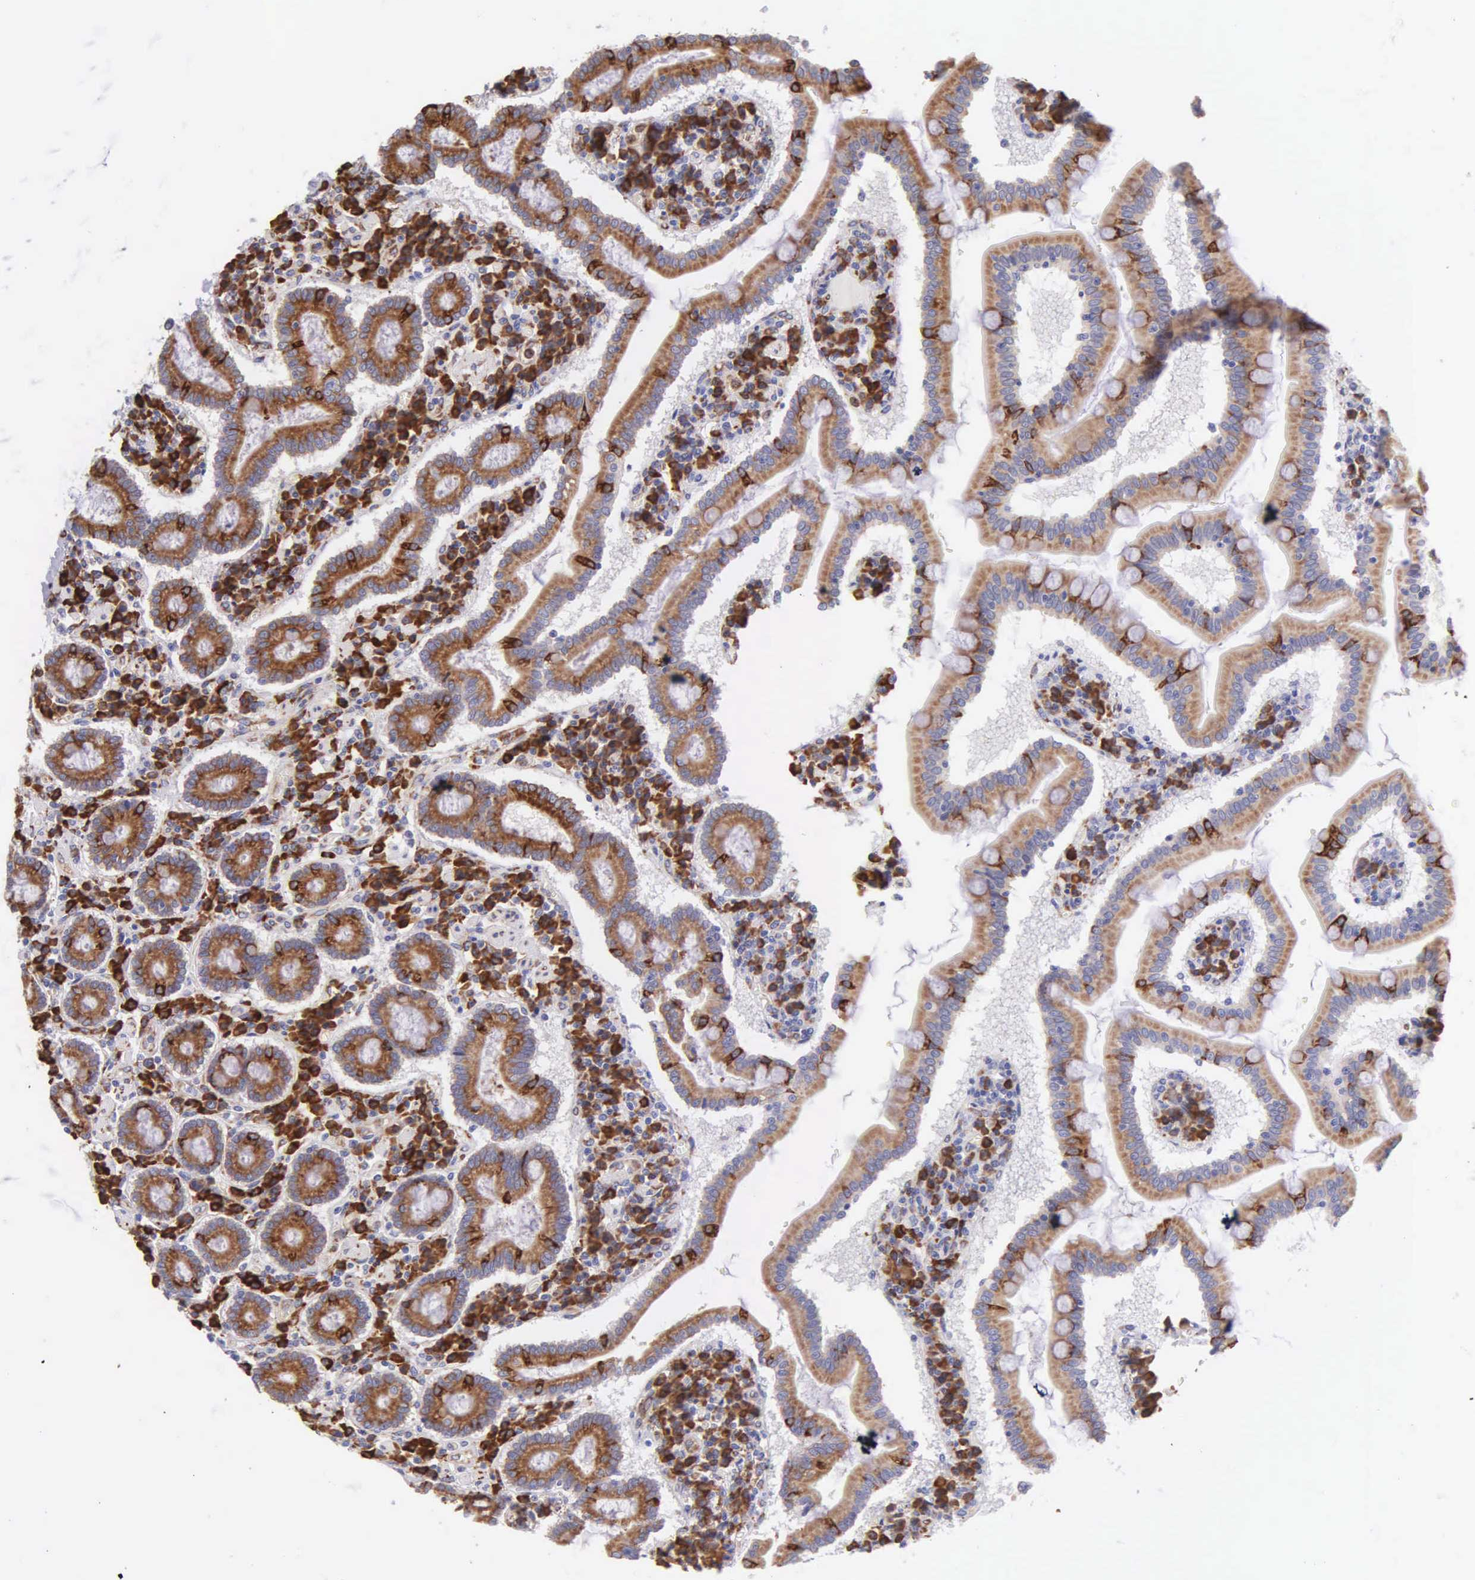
{"staining": {"intensity": "moderate", "quantity": ">75%", "location": "cytoplasmic/membranous"}, "tissue": "duodenum", "cell_type": "Glandular cells", "image_type": "normal", "snomed": [{"axis": "morphology", "description": "Normal tissue, NOS"}, {"axis": "topography", "description": "Duodenum"}], "caption": "A brown stain labels moderate cytoplasmic/membranous expression of a protein in glandular cells of benign duodenum. The staining was performed using DAB (3,3'-diaminobenzidine), with brown indicating positive protein expression. Nuclei are stained blue with hematoxylin.", "gene": "CKAP4", "patient": {"sex": "female", "age": 73}}